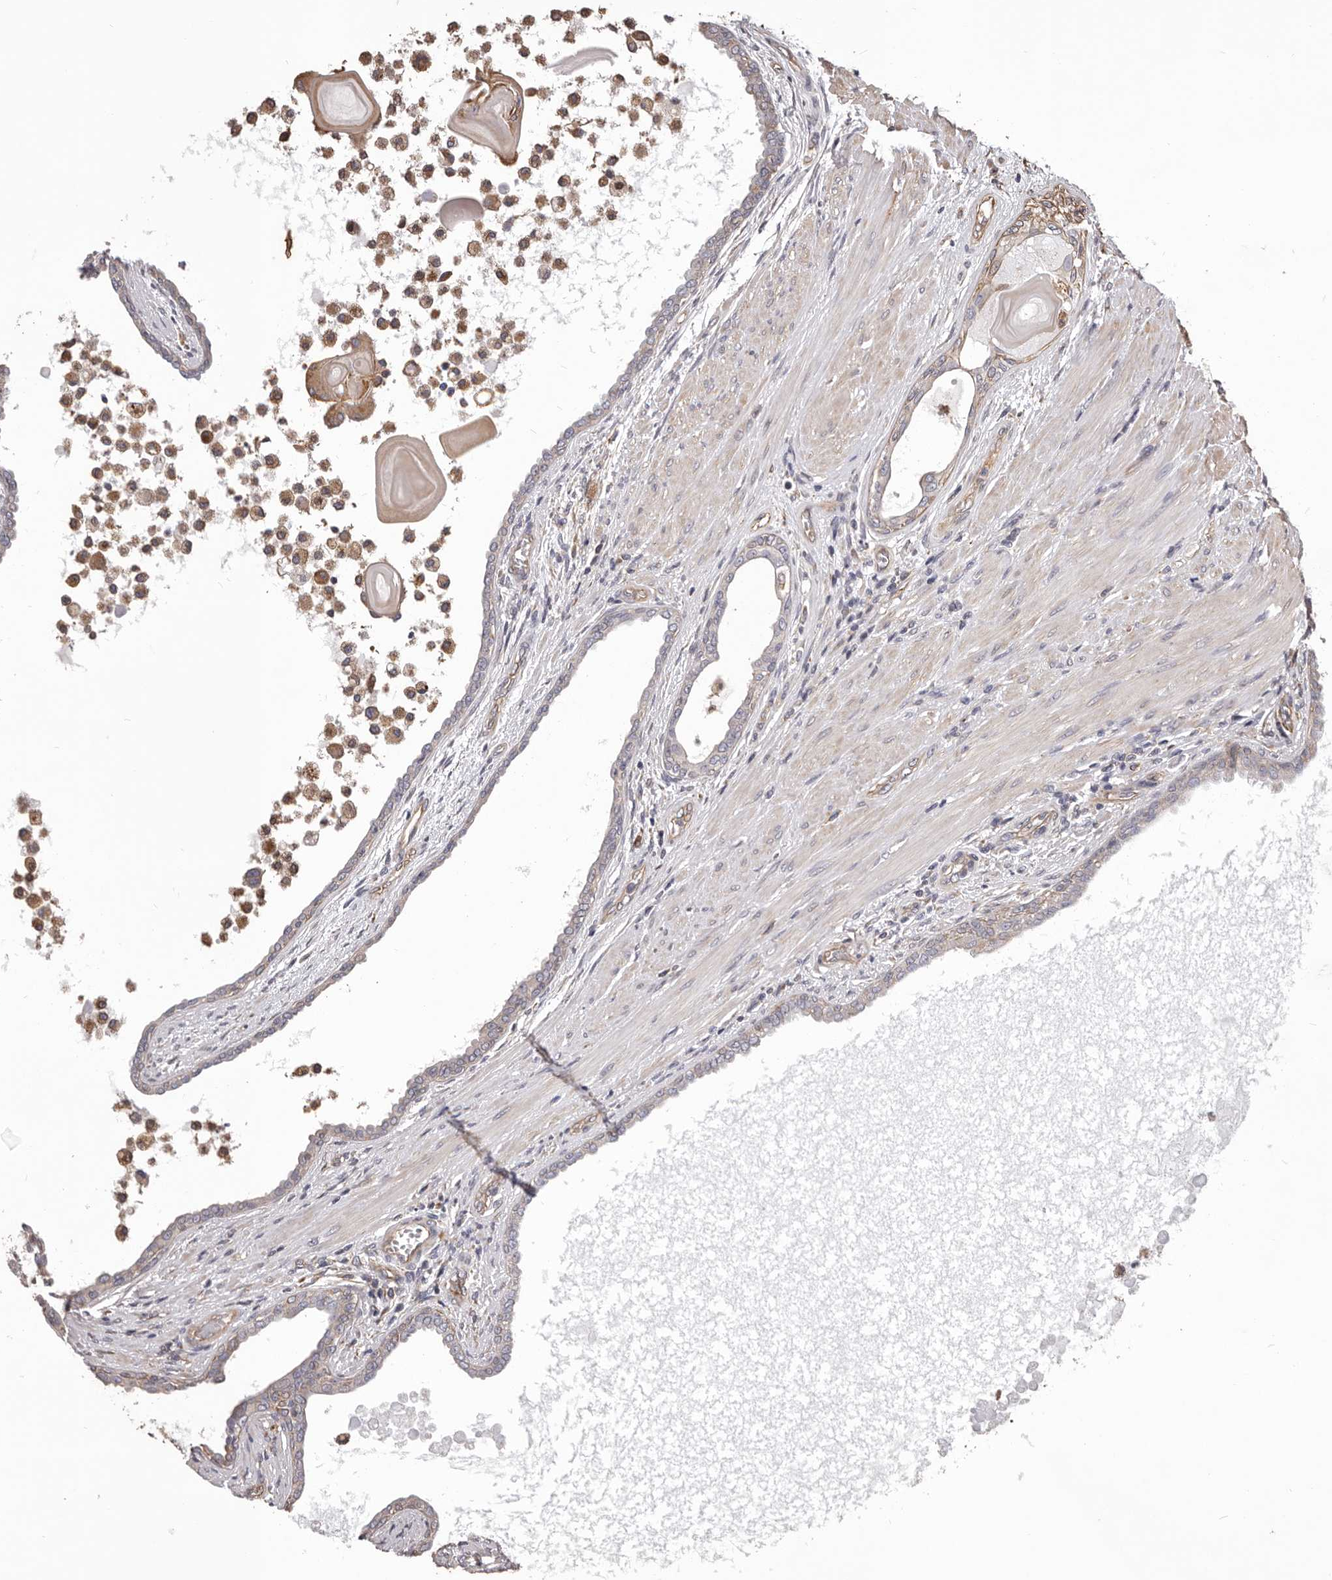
{"staining": {"intensity": "negative", "quantity": "none", "location": "none"}, "tissue": "prostate cancer", "cell_type": "Tumor cells", "image_type": "cancer", "snomed": [{"axis": "morphology", "description": "Normal tissue, NOS"}, {"axis": "morphology", "description": "Adenocarcinoma, Low grade"}, {"axis": "topography", "description": "Prostate"}, {"axis": "topography", "description": "Peripheral nerve tissue"}], "caption": "An image of human prostate adenocarcinoma (low-grade) is negative for staining in tumor cells.", "gene": "CEP104", "patient": {"sex": "male", "age": 71}}